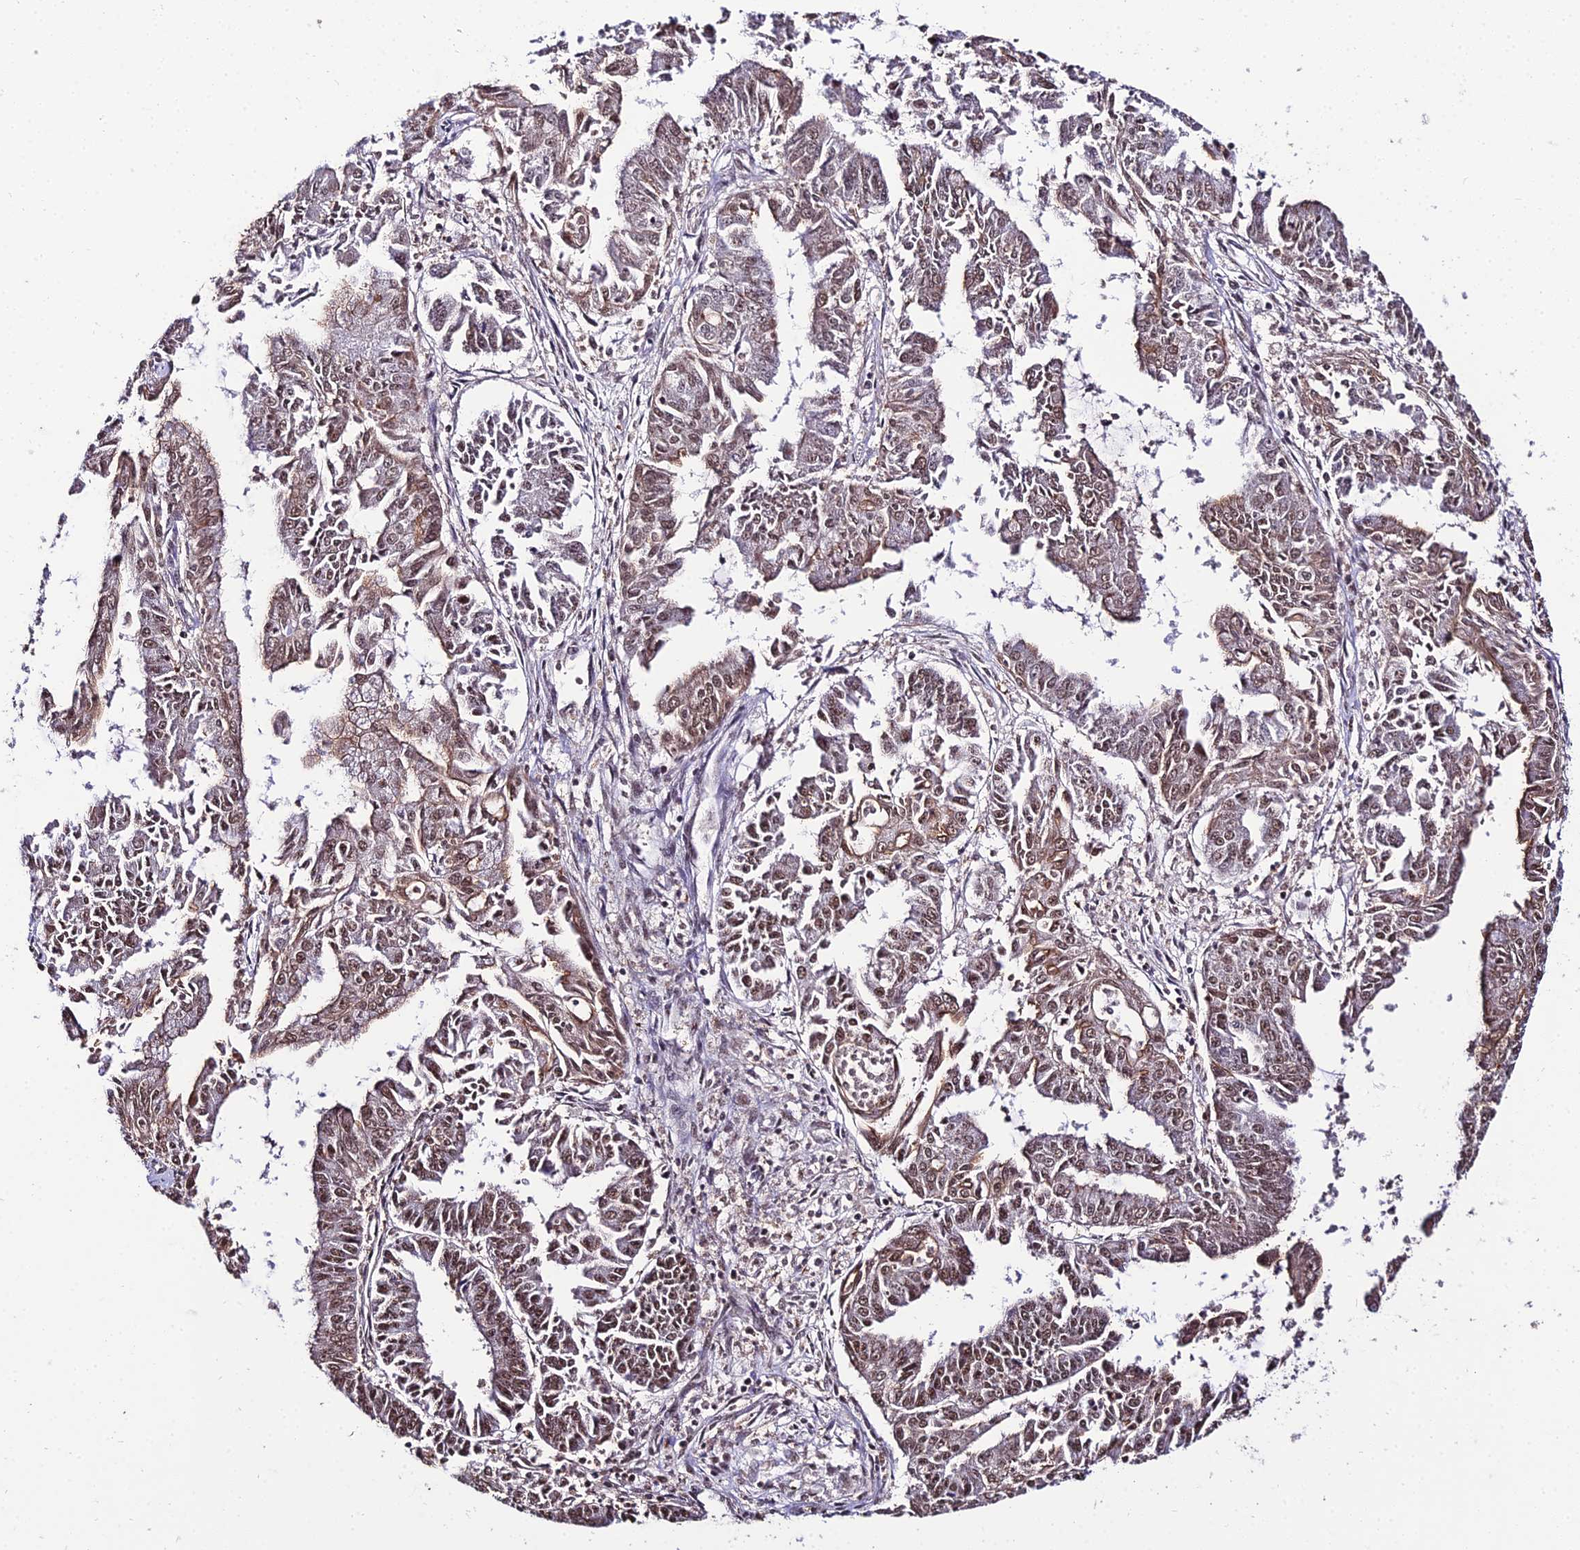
{"staining": {"intensity": "moderate", "quantity": ">75%", "location": "nuclear"}, "tissue": "endometrial cancer", "cell_type": "Tumor cells", "image_type": "cancer", "snomed": [{"axis": "morphology", "description": "Adenocarcinoma, NOS"}, {"axis": "topography", "description": "Endometrium"}], "caption": "High-power microscopy captured an immunohistochemistry micrograph of endometrial cancer (adenocarcinoma), revealing moderate nuclear staining in about >75% of tumor cells.", "gene": "PPP4C", "patient": {"sex": "female", "age": 73}}